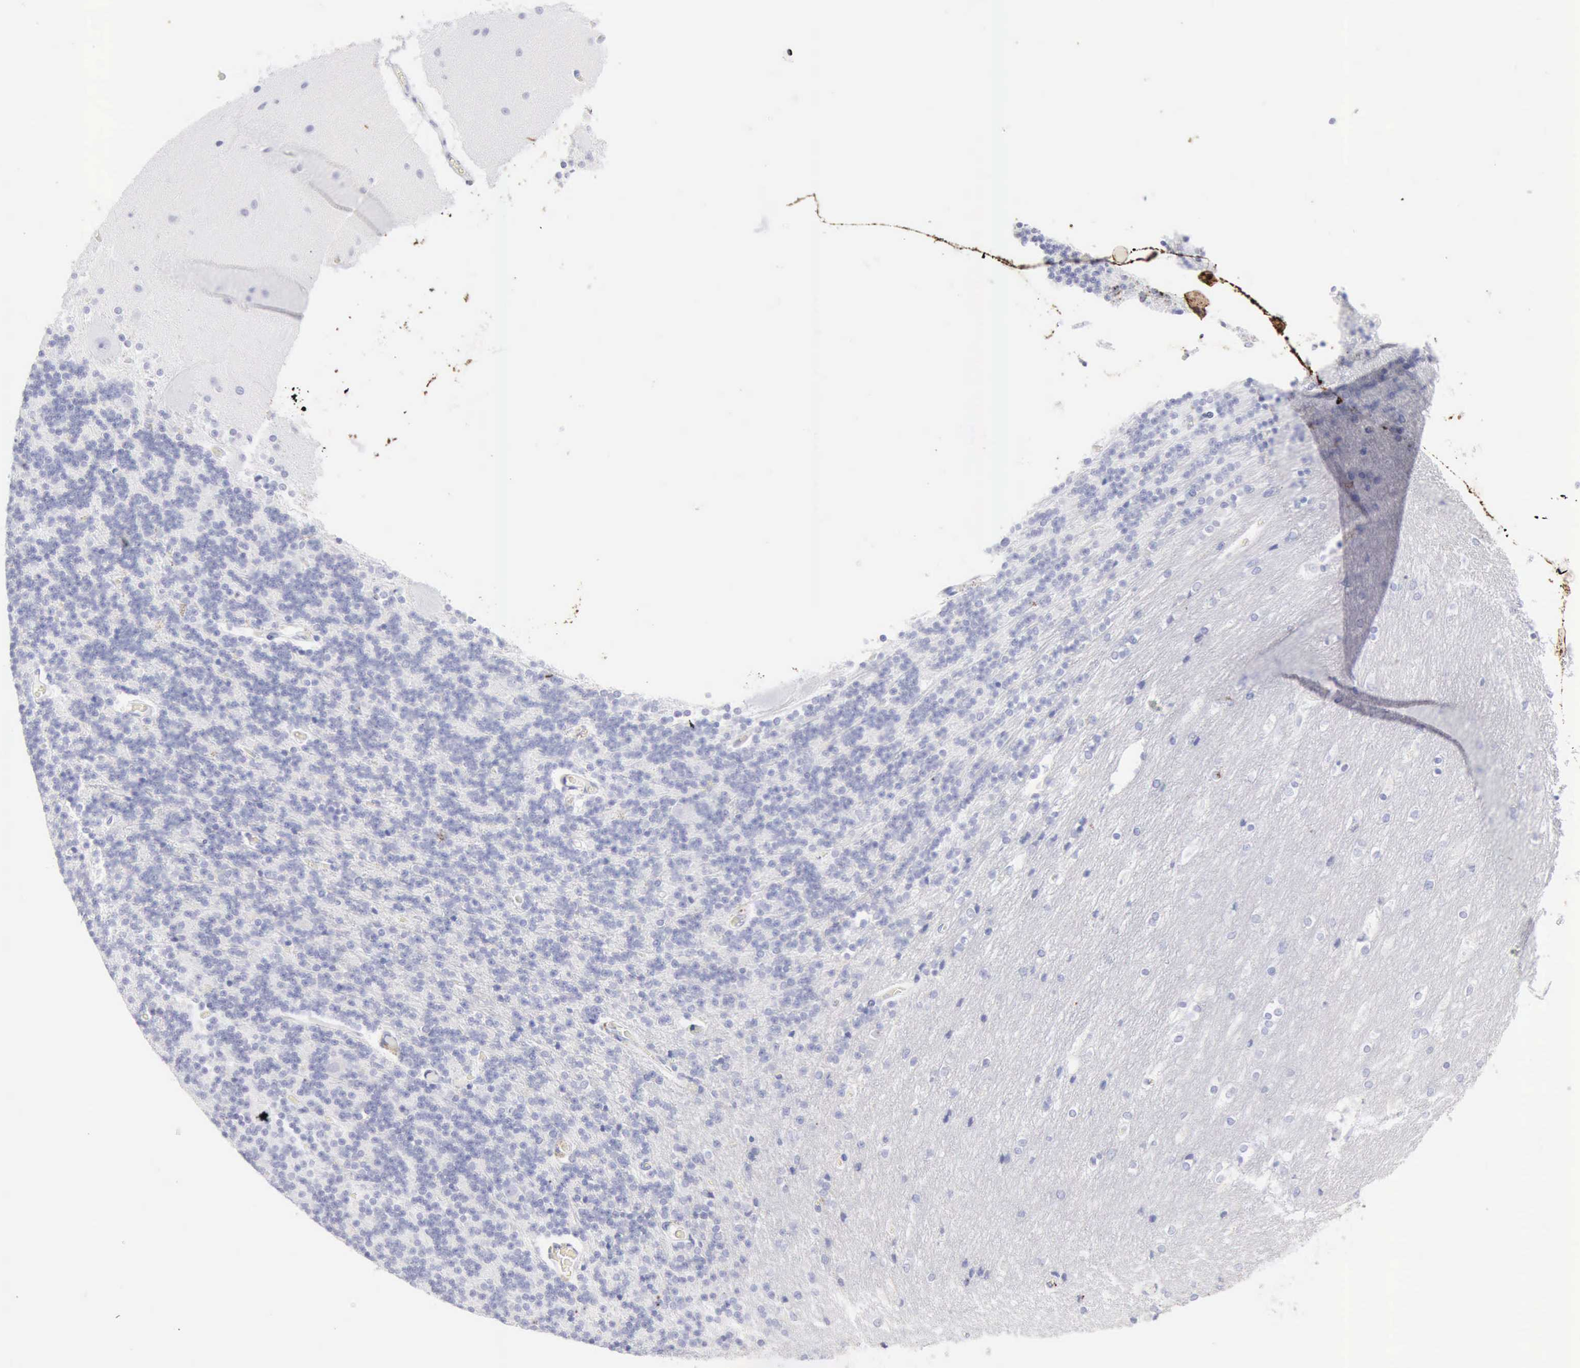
{"staining": {"intensity": "negative", "quantity": "none", "location": "none"}, "tissue": "cerebellum", "cell_type": "Cells in granular layer", "image_type": "normal", "snomed": [{"axis": "morphology", "description": "Normal tissue, NOS"}, {"axis": "topography", "description": "Cerebellum"}], "caption": "An IHC photomicrograph of unremarkable cerebellum is shown. There is no staining in cells in granular layer of cerebellum. (DAB immunohistochemistry (IHC) visualized using brightfield microscopy, high magnification).", "gene": "KRT10", "patient": {"sex": "female", "age": 54}}